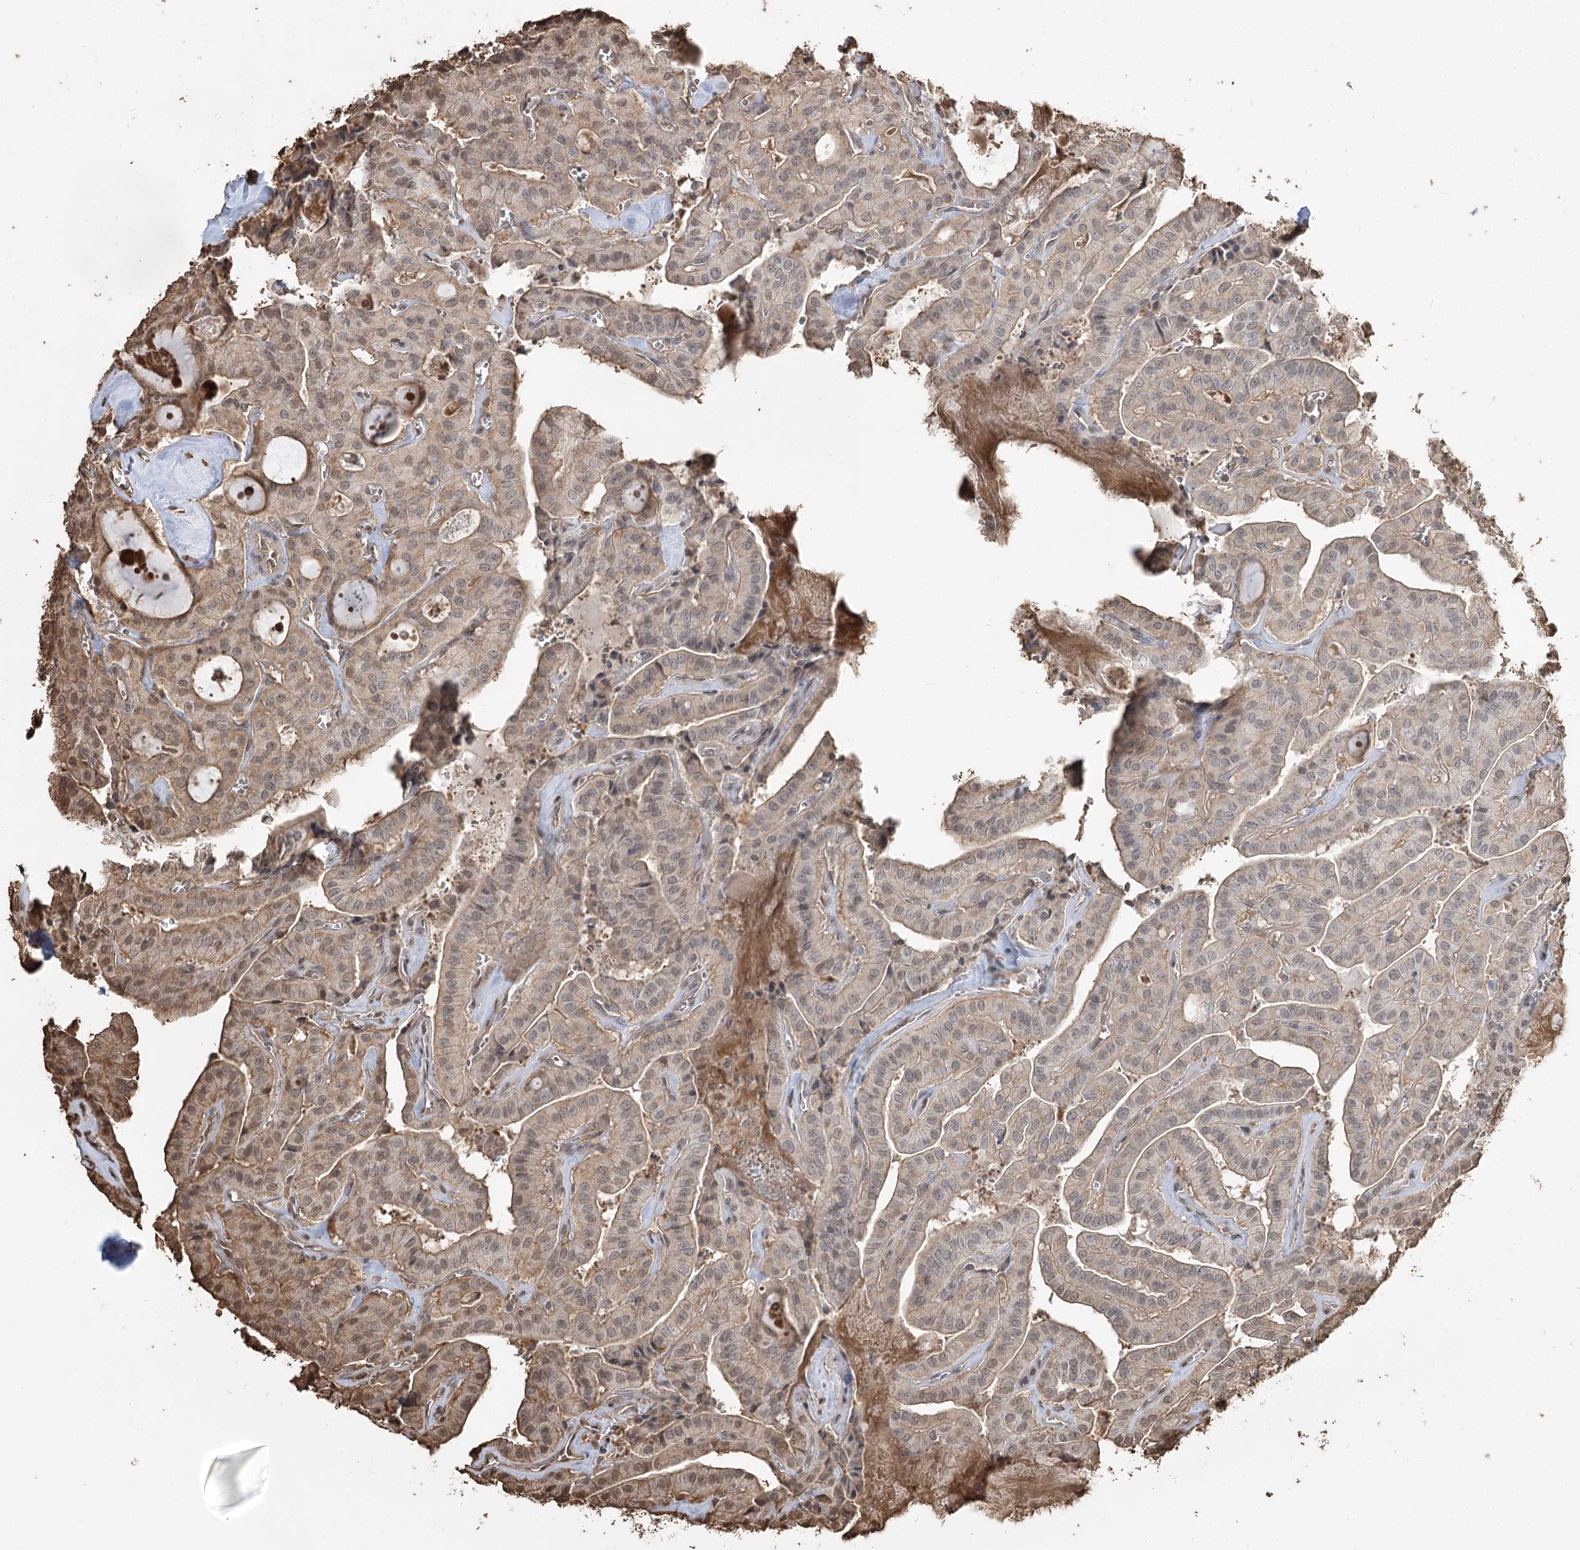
{"staining": {"intensity": "weak", "quantity": "25%-75%", "location": "cytoplasmic/membranous,nuclear"}, "tissue": "thyroid cancer", "cell_type": "Tumor cells", "image_type": "cancer", "snomed": [{"axis": "morphology", "description": "Papillary adenocarcinoma, NOS"}, {"axis": "topography", "description": "Thyroid gland"}], "caption": "Papillary adenocarcinoma (thyroid) stained with a brown dye reveals weak cytoplasmic/membranous and nuclear positive positivity in approximately 25%-75% of tumor cells.", "gene": "PLCH1", "patient": {"sex": "male", "age": 52}}